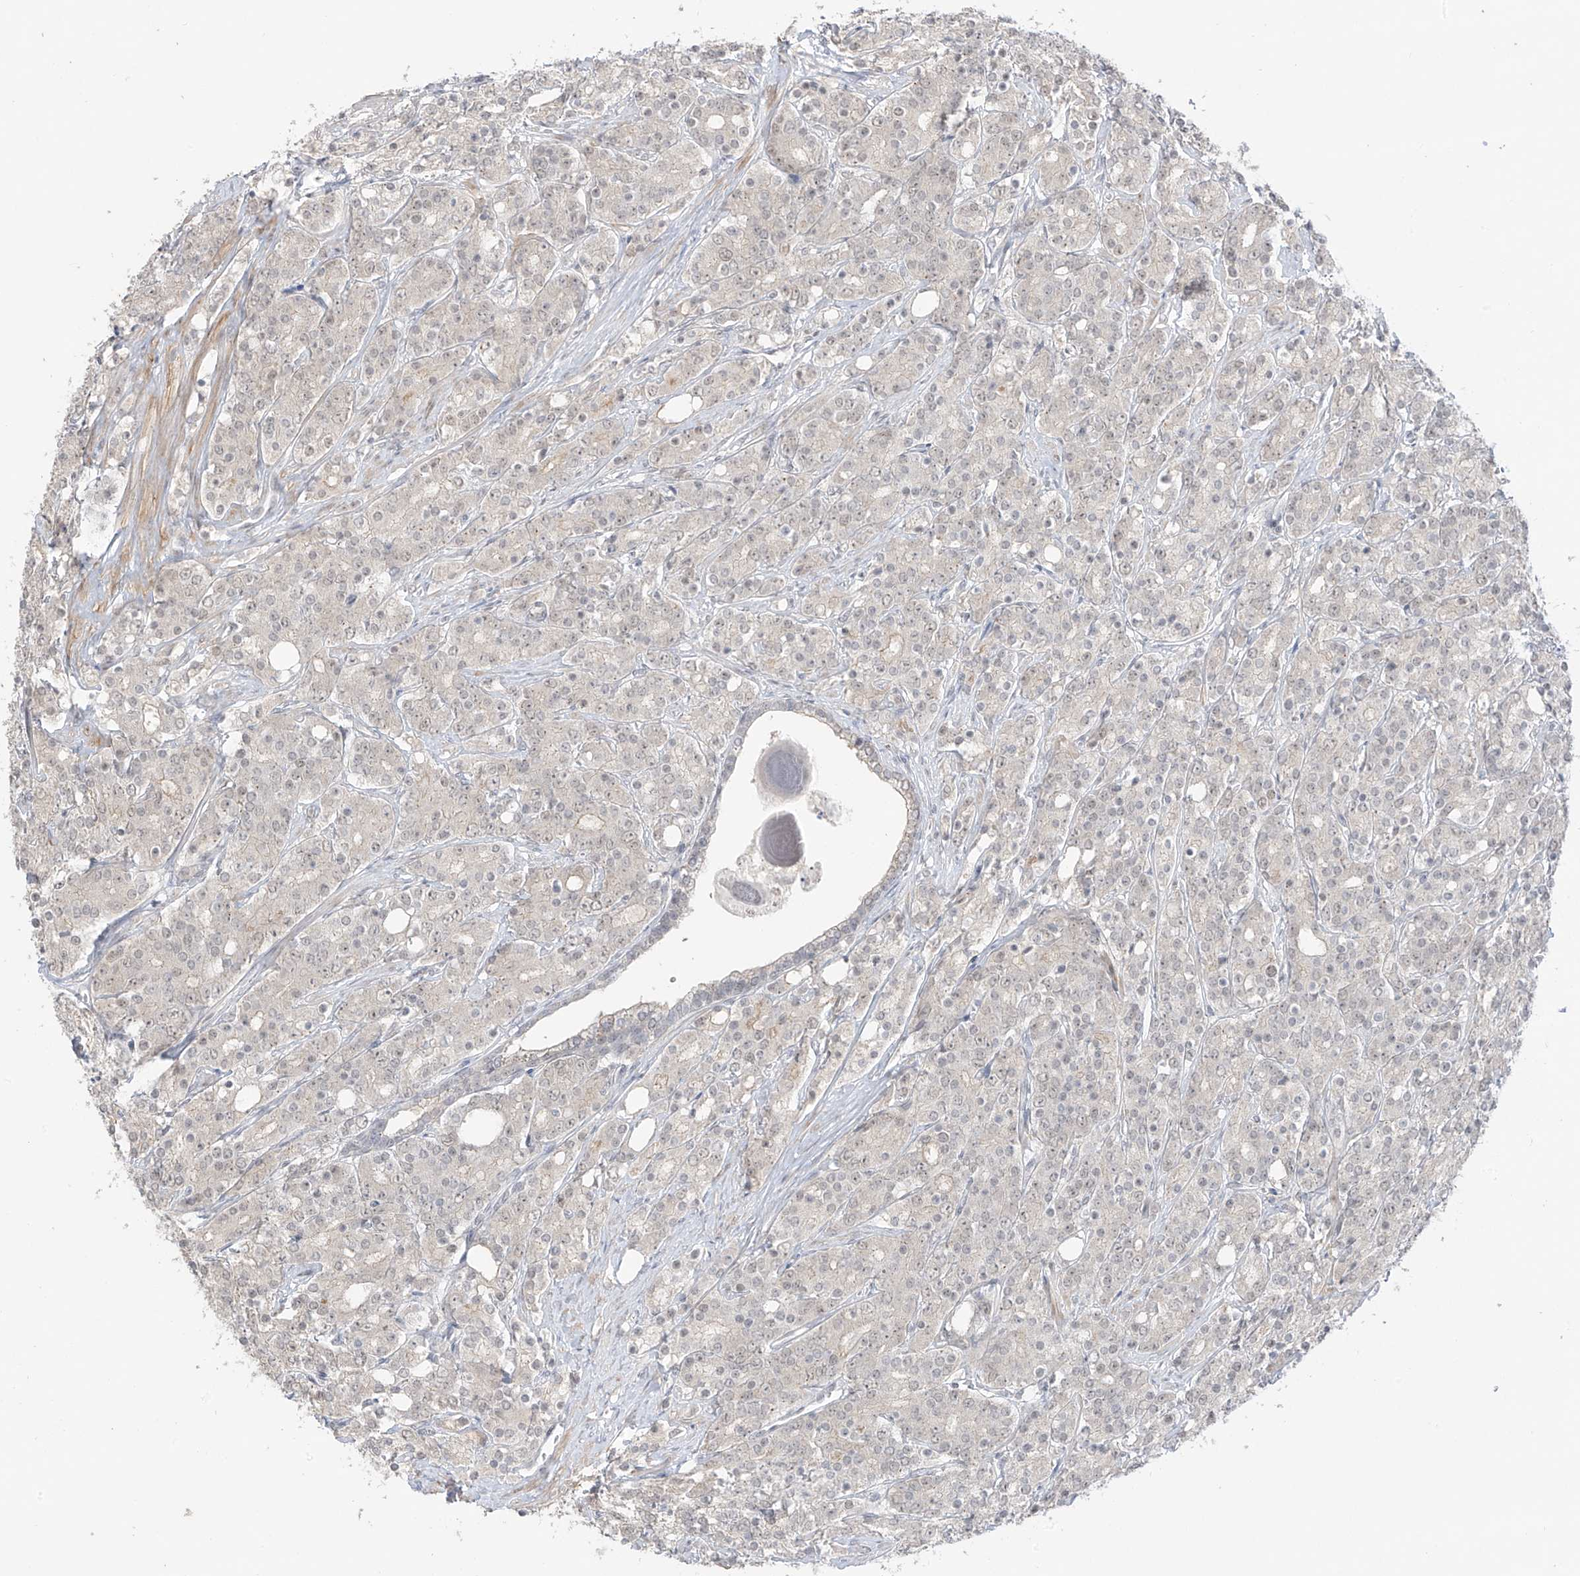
{"staining": {"intensity": "negative", "quantity": "none", "location": "none"}, "tissue": "prostate cancer", "cell_type": "Tumor cells", "image_type": "cancer", "snomed": [{"axis": "morphology", "description": "Adenocarcinoma, High grade"}, {"axis": "topography", "description": "Prostate"}], "caption": "Immunohistochemistry (IHC) micrograph of prostate high-grade adenocarcinoma stained for a protein (brown), which displays no positivity in tumor cells.", "gene": "OGT", "patient": {"sex": "male", "age": 62}}